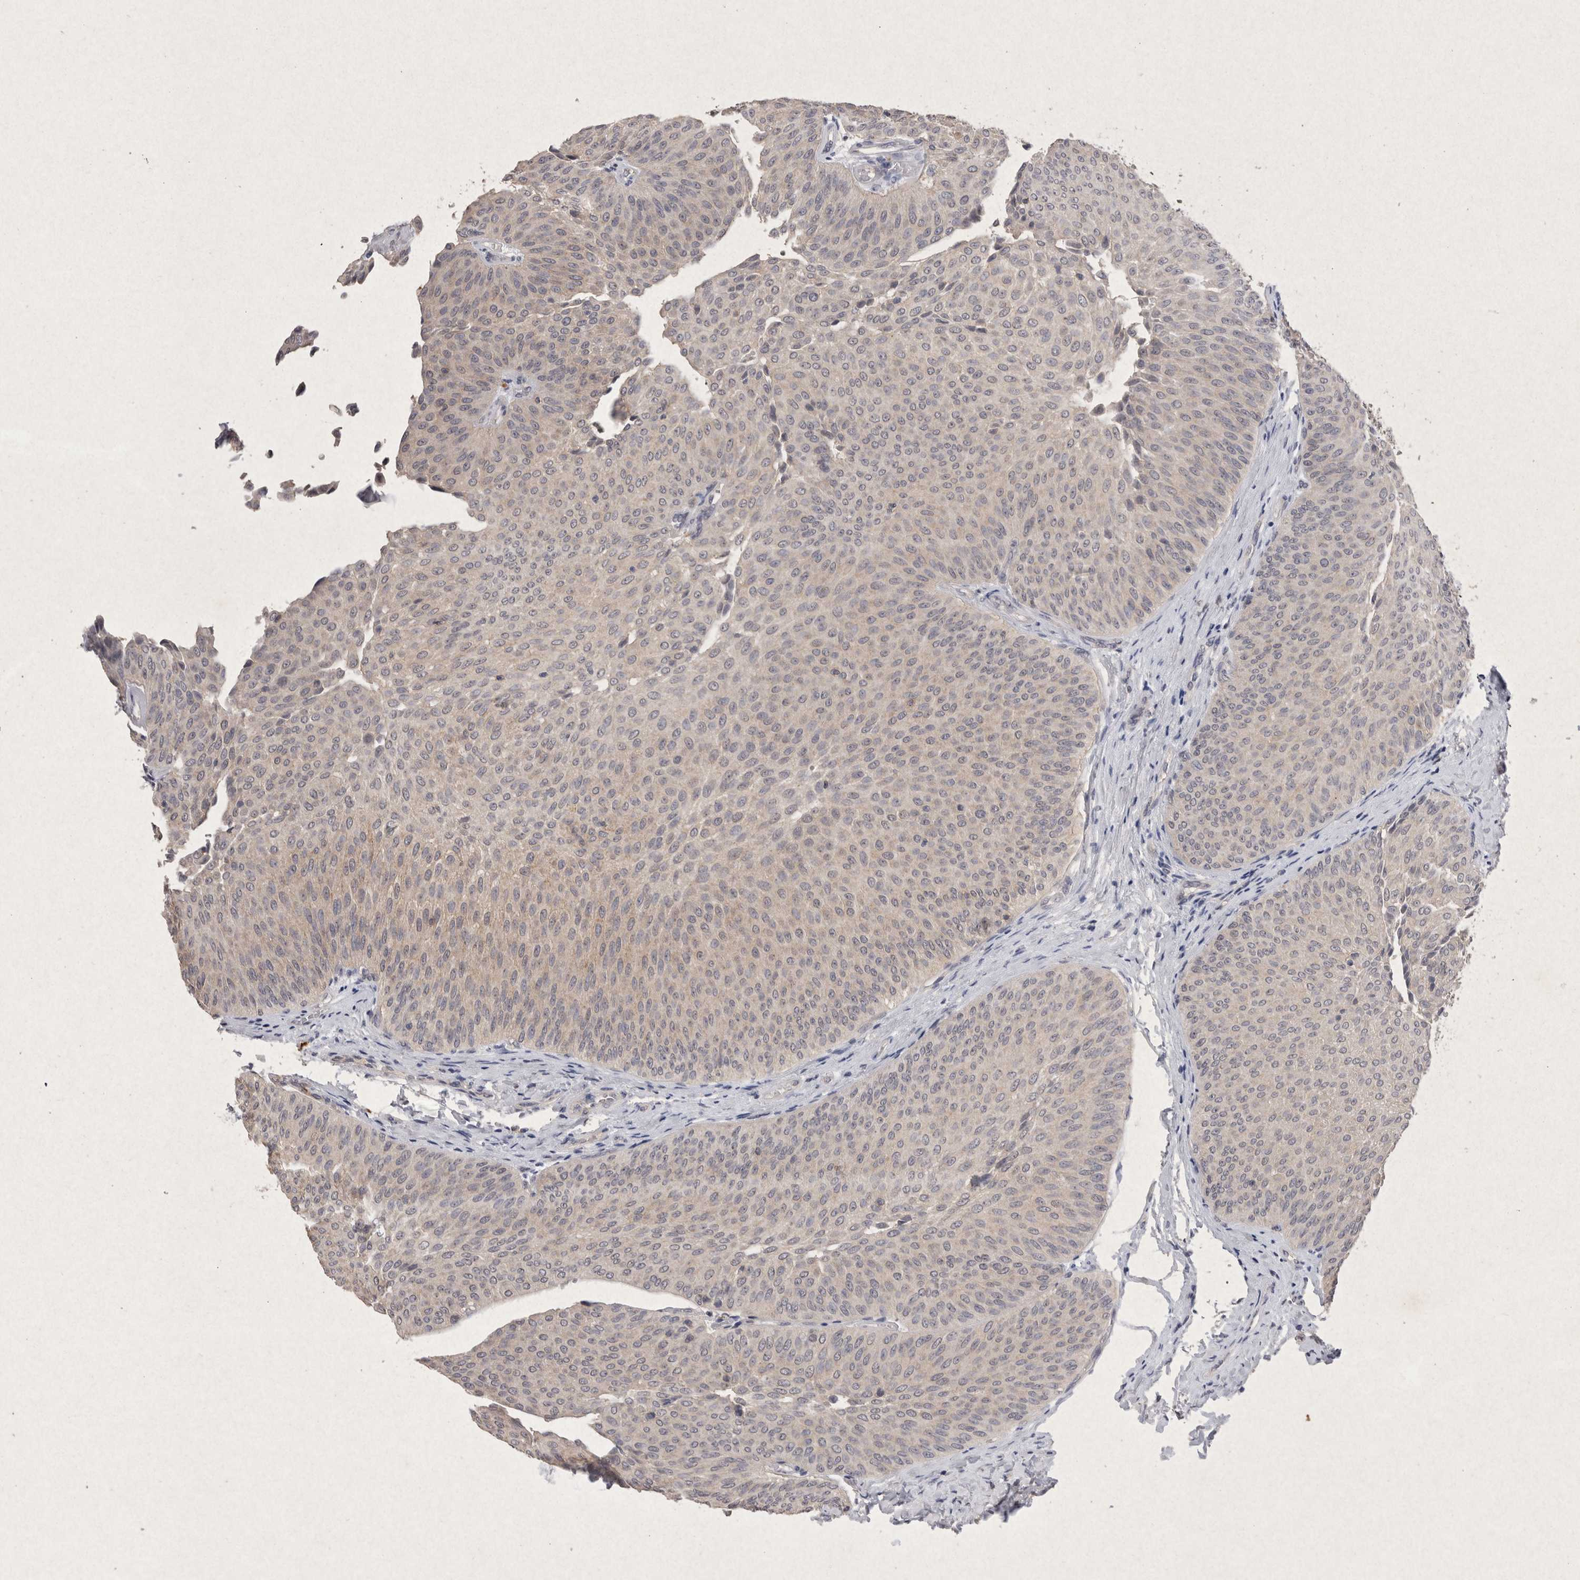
{"staining": {"intensity": "negative", "quantity": "none", "location": "none"}, "tissue": "urothelial cancer", "cell_type": "Tumor cells", "image_type": "cancer", "snomed": [{"axis": "morphology", "description": "Urothelial carcinoma, Low grade"}, {"axis": "topography", "description": "Urinary bladder"}], "caption": "Protein analysis of urothelial carcinoma (low-grade) exhibits no significant expression in tumor cells.", "gene": "RASSF3", "patient": {"sex": "female", "age": 60}}